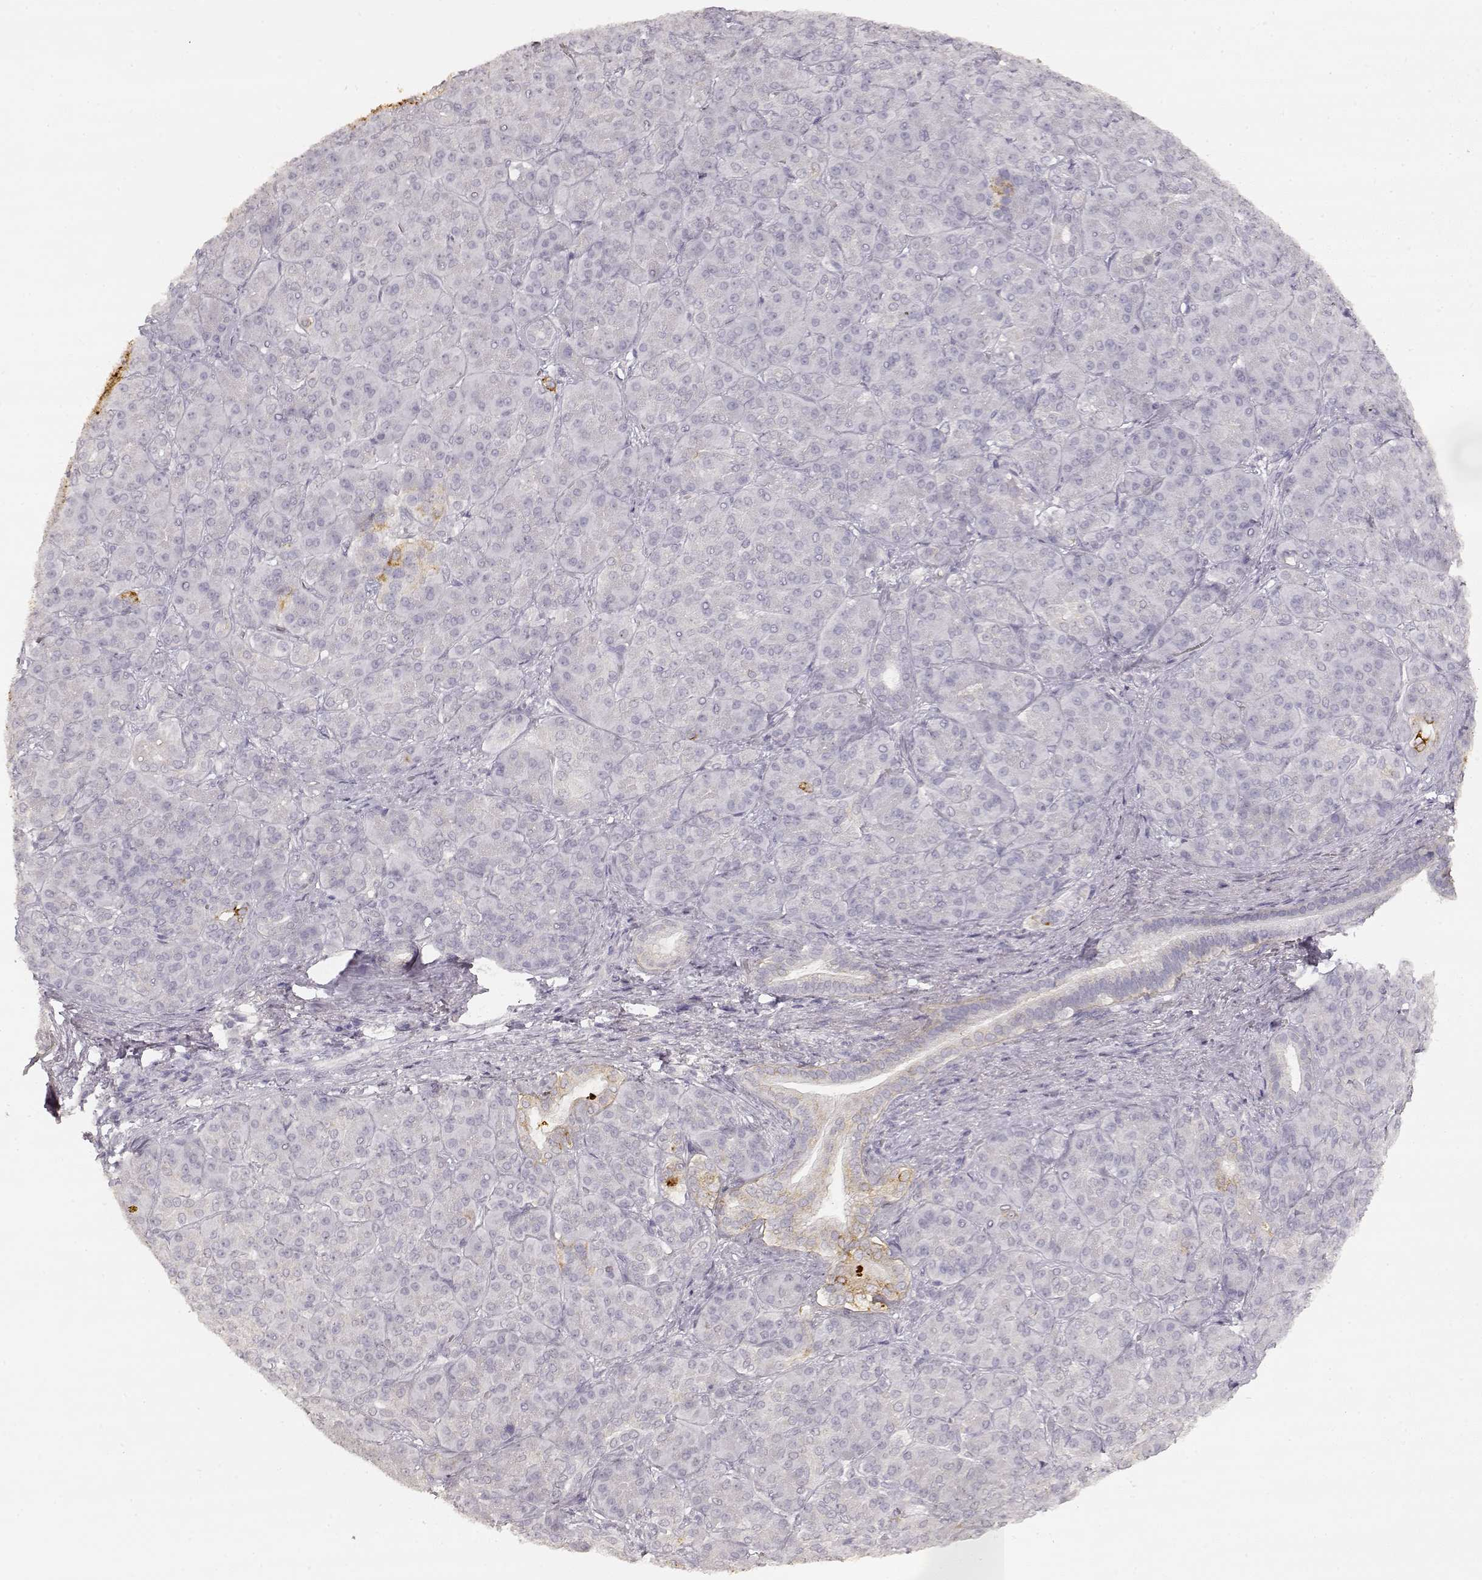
{"staining": {"intensity": "strong", "quantity": "<25%", "location": "cytoplasmic/membranous"}, "tissue": "pancreatic cancer", "cell_type": "Tumor cells", "image_type": "cancer", "snomed": [{"axis": "morphology", "description": "Normal tissue, NOS"}, {"axis": "morphology", "description": "Inflammation, NOS"}, {"axis": "morphology", "description": "Adenocarcinoma, NOS"}, {"axis": "topography", "description": "Pancreas"}], "caption": "Immunohistochemical staining of pancreatic cancer (adenocarcinoma) displays medium levels of strong cytoplasmic/membranous expression in about <25% of tumor cells.", "gene": "LAMC2", "patient": {"sex": "male", "age": 57}}